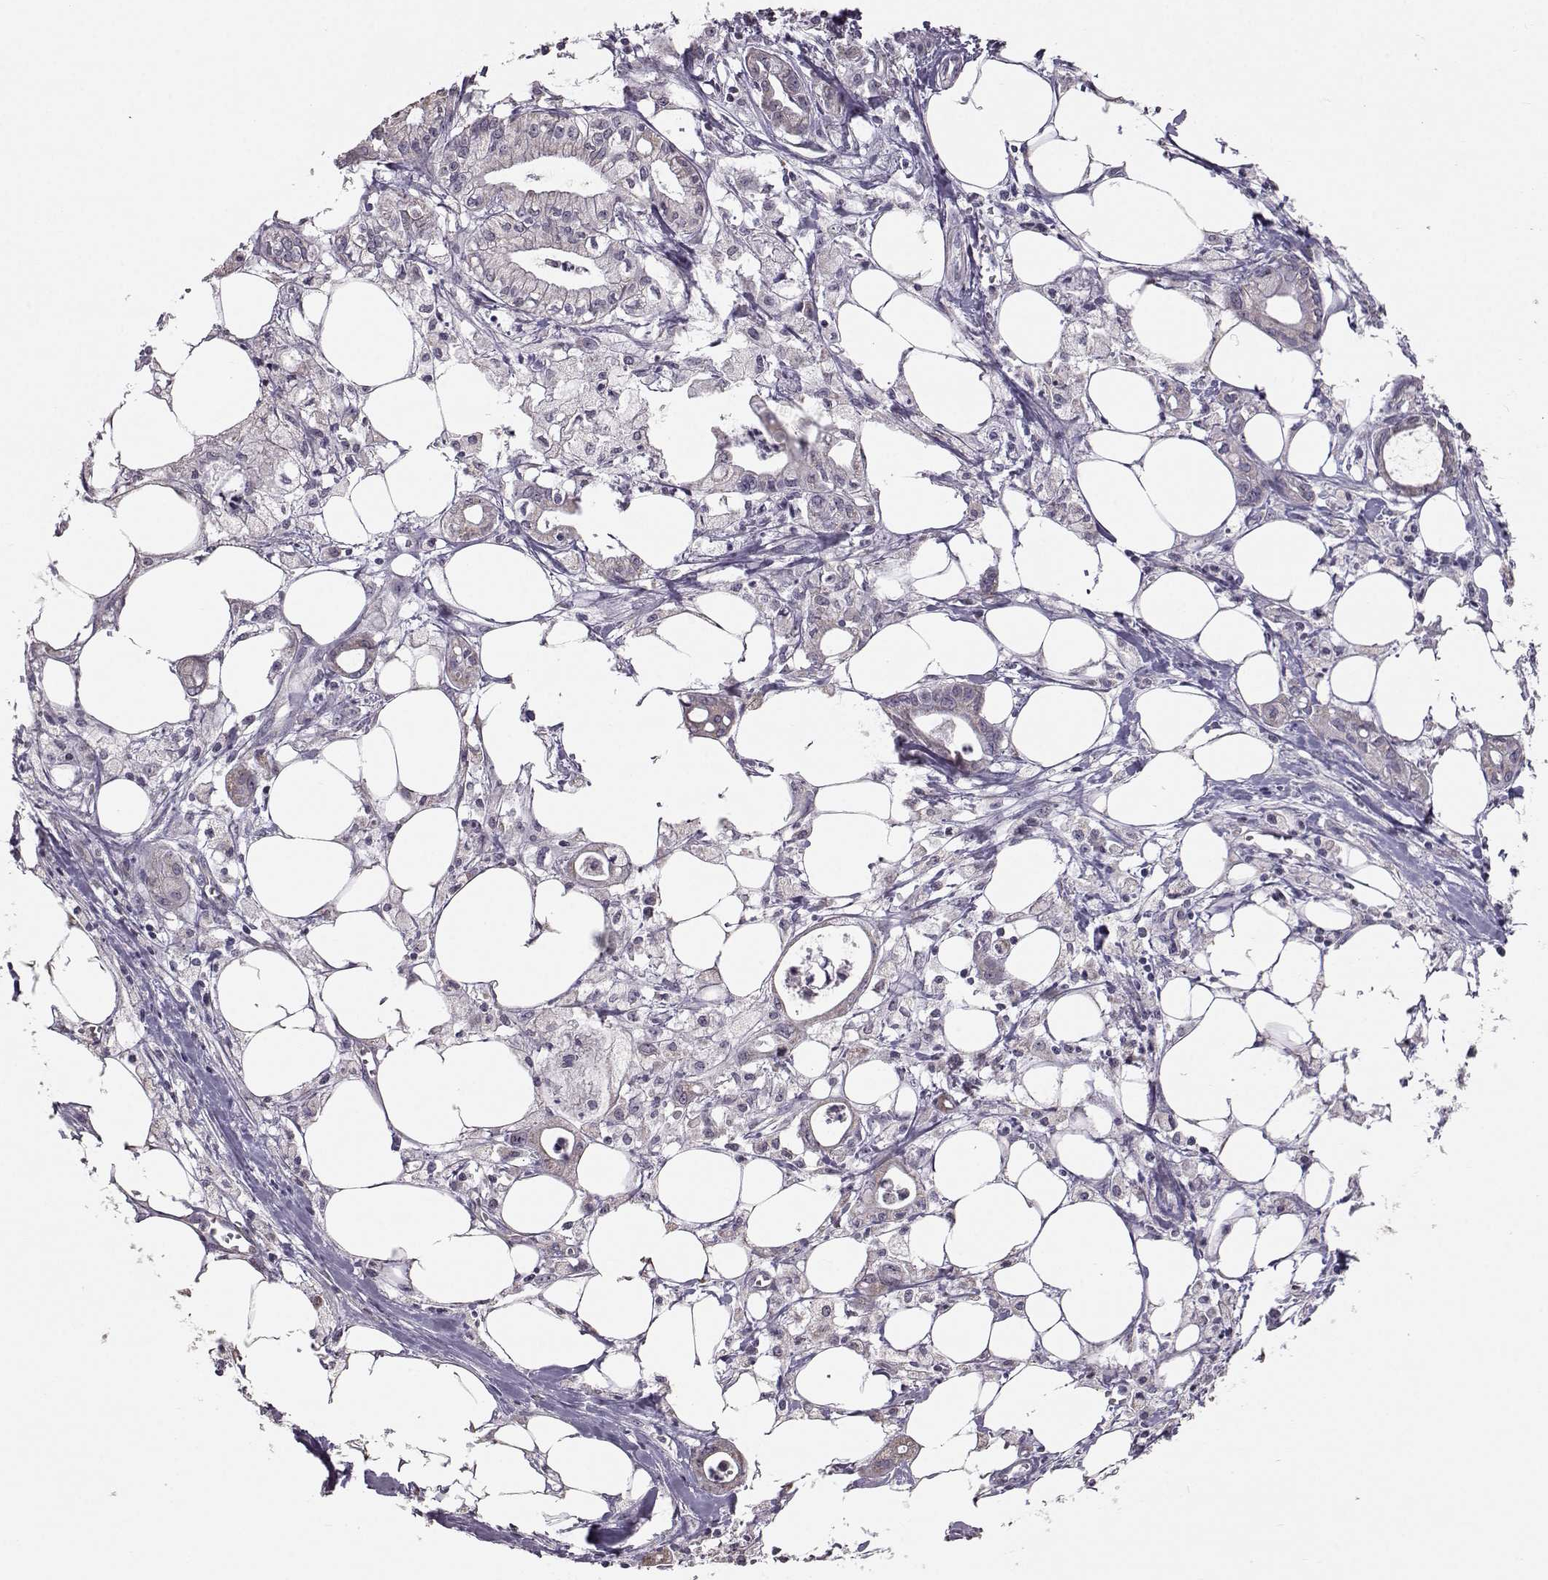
{"staining": {"intensity": "weak", "quantity": "<25%", "location": "cytoplasmic/membranous"}, "tissue": "pancreatic cancer", "cell_type": "Tumor cells", "image_type": "cancer", "snomed": [{"axis": "morphology", "description": "Adenocarcinoma, NOS"}, {"axis": "topography", "description": "Pancreas"}], "caption": "There is no significant positivity in tumor cells of pancreatic adenocarcinoma.", "gene": "ALDH3A1", "patient": {"sex": "male", "age": 71}}